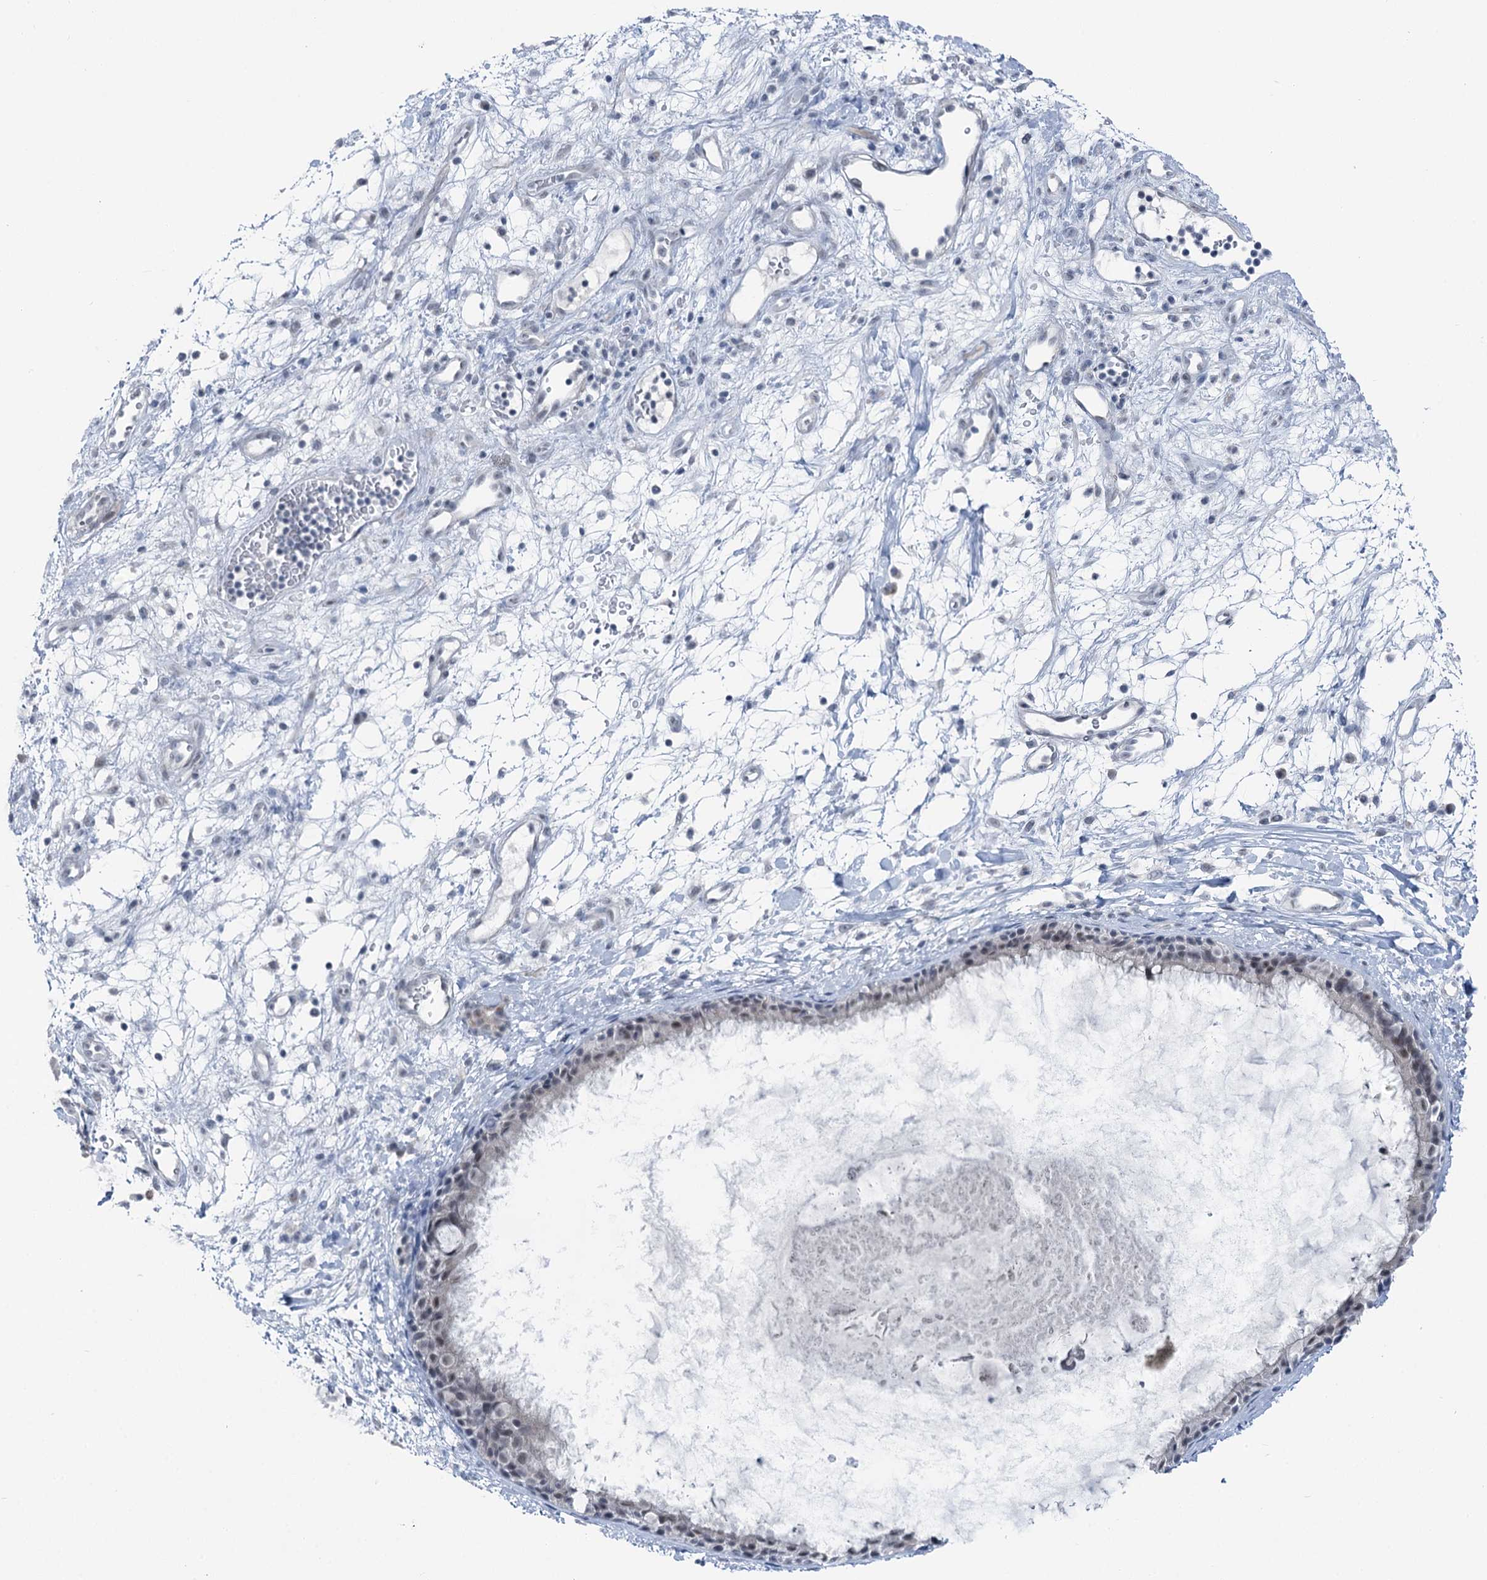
{"staining": {"intensity": "negative", "quantity": "none", "location": "none"}, "tissue": "nasopharynx", "cell_type": "Respiratory epithelial cells", "image_type": "normal", "snomed": [{"axis": "morphology", "description": "Normal tissue, NOS"}, {"axis": "topography", "description": "Nasopharynx"}], "caption": "Nasopharynx was stained to show a protein in brown. There is no significant positivity in respiratory epithelial cells. (Stains: DAB (3,3'-diaminobenzidine) IHC with hematoxylin counter stain, Microscopy: brightfield microscopy at high magnification).", "gene": "STEEP1", "patient": {"sex": "male", "age": 22}}